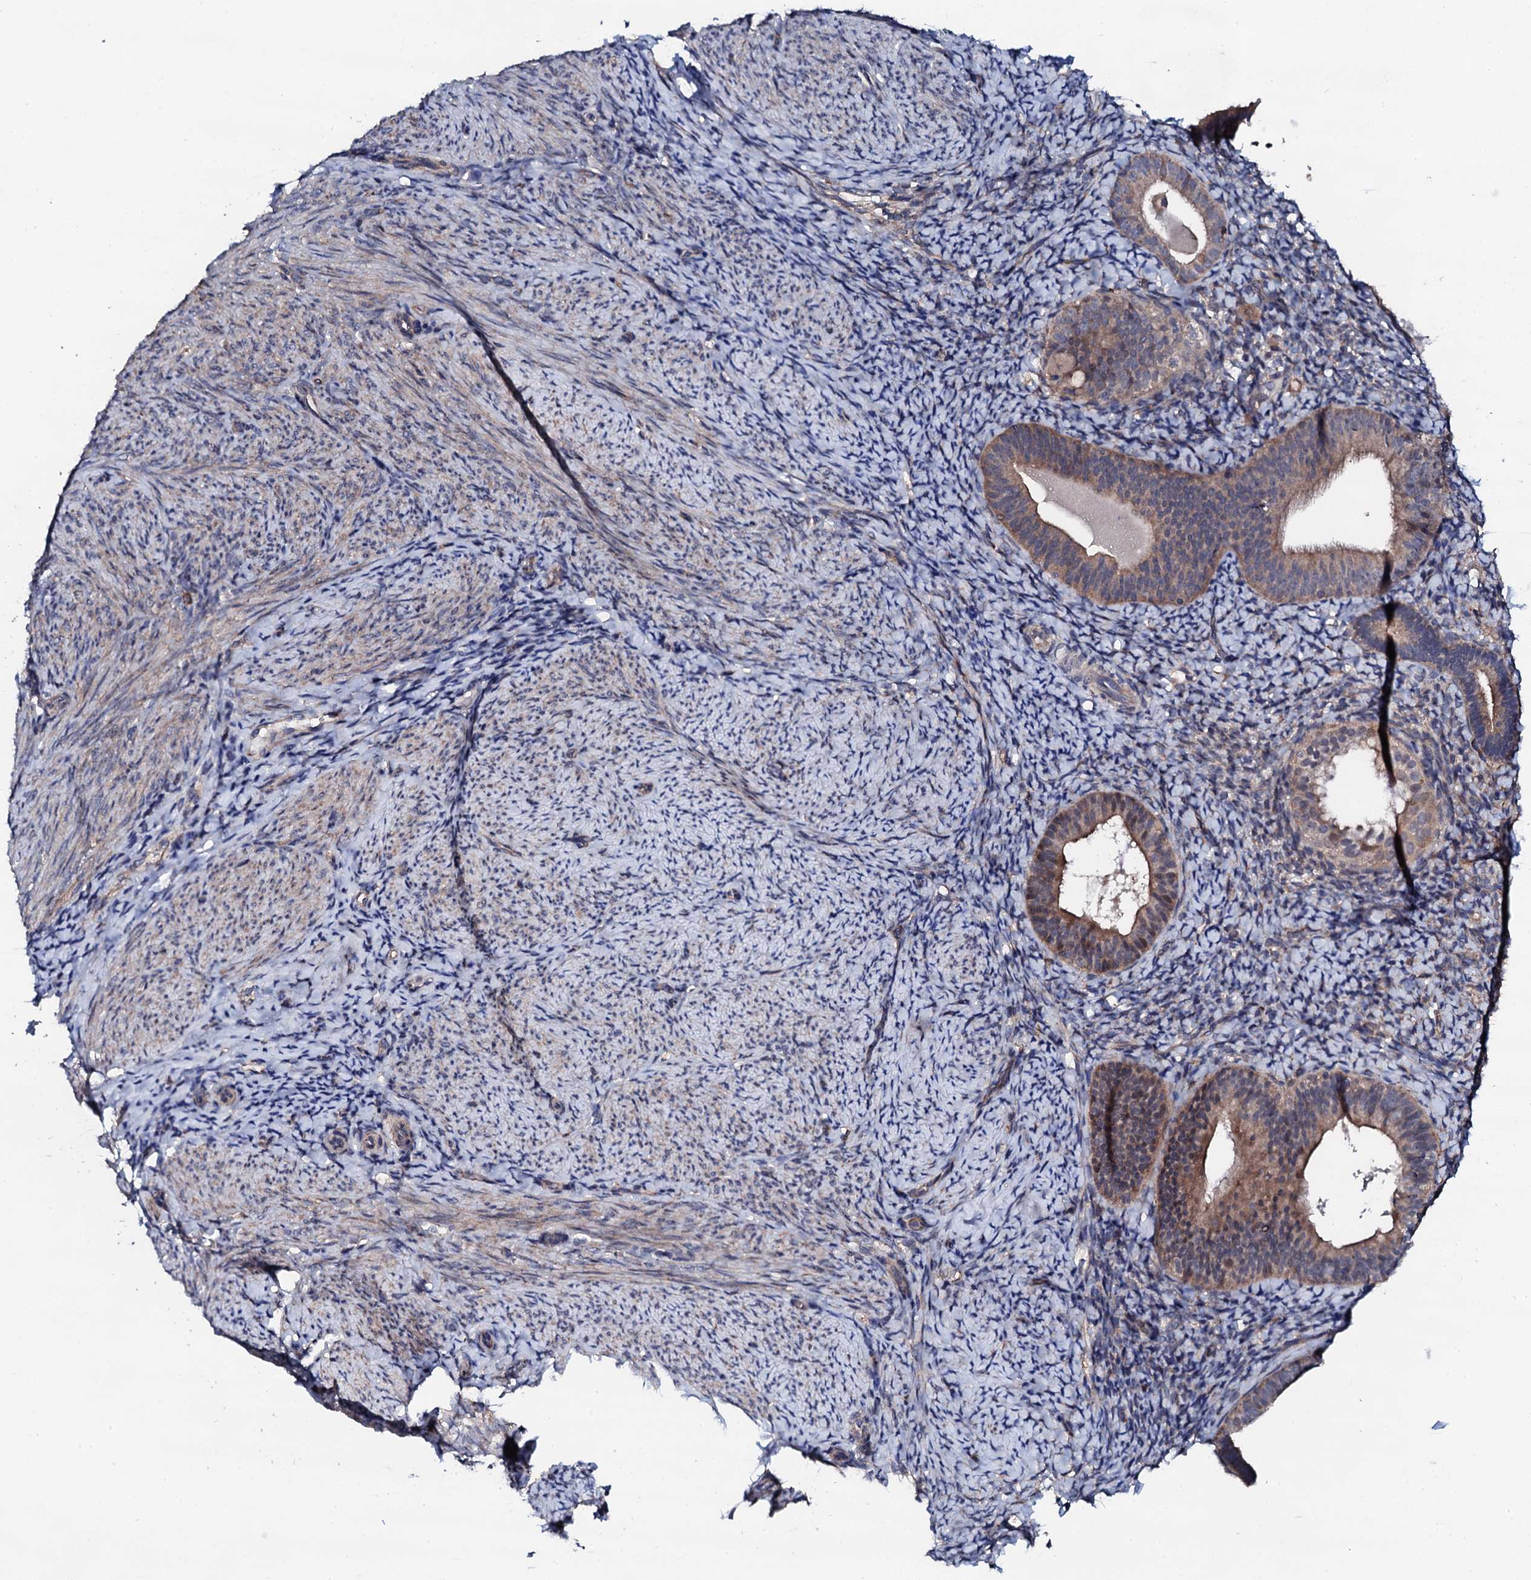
{"staining": {"intensity": "weak", "quantity": "<25%", "location": "cytoplasmic/membranous"}, "tissue": "endometrium", "cell_type": "Cells in endometrial stroma", "image_type": "normal", "snomed": [{"axis": "morphology", "description": "Normal tissue, NOS"}, {"axis": "topography", "description": "Endometrium"}], "caption": "An IHC photomicrograph of unremarkable endometrium is shown. There is no staining in cells in endometrial stroma of endometrium.", "gene": "EDC3", "patient": {"sex": "female", "age": 65}}